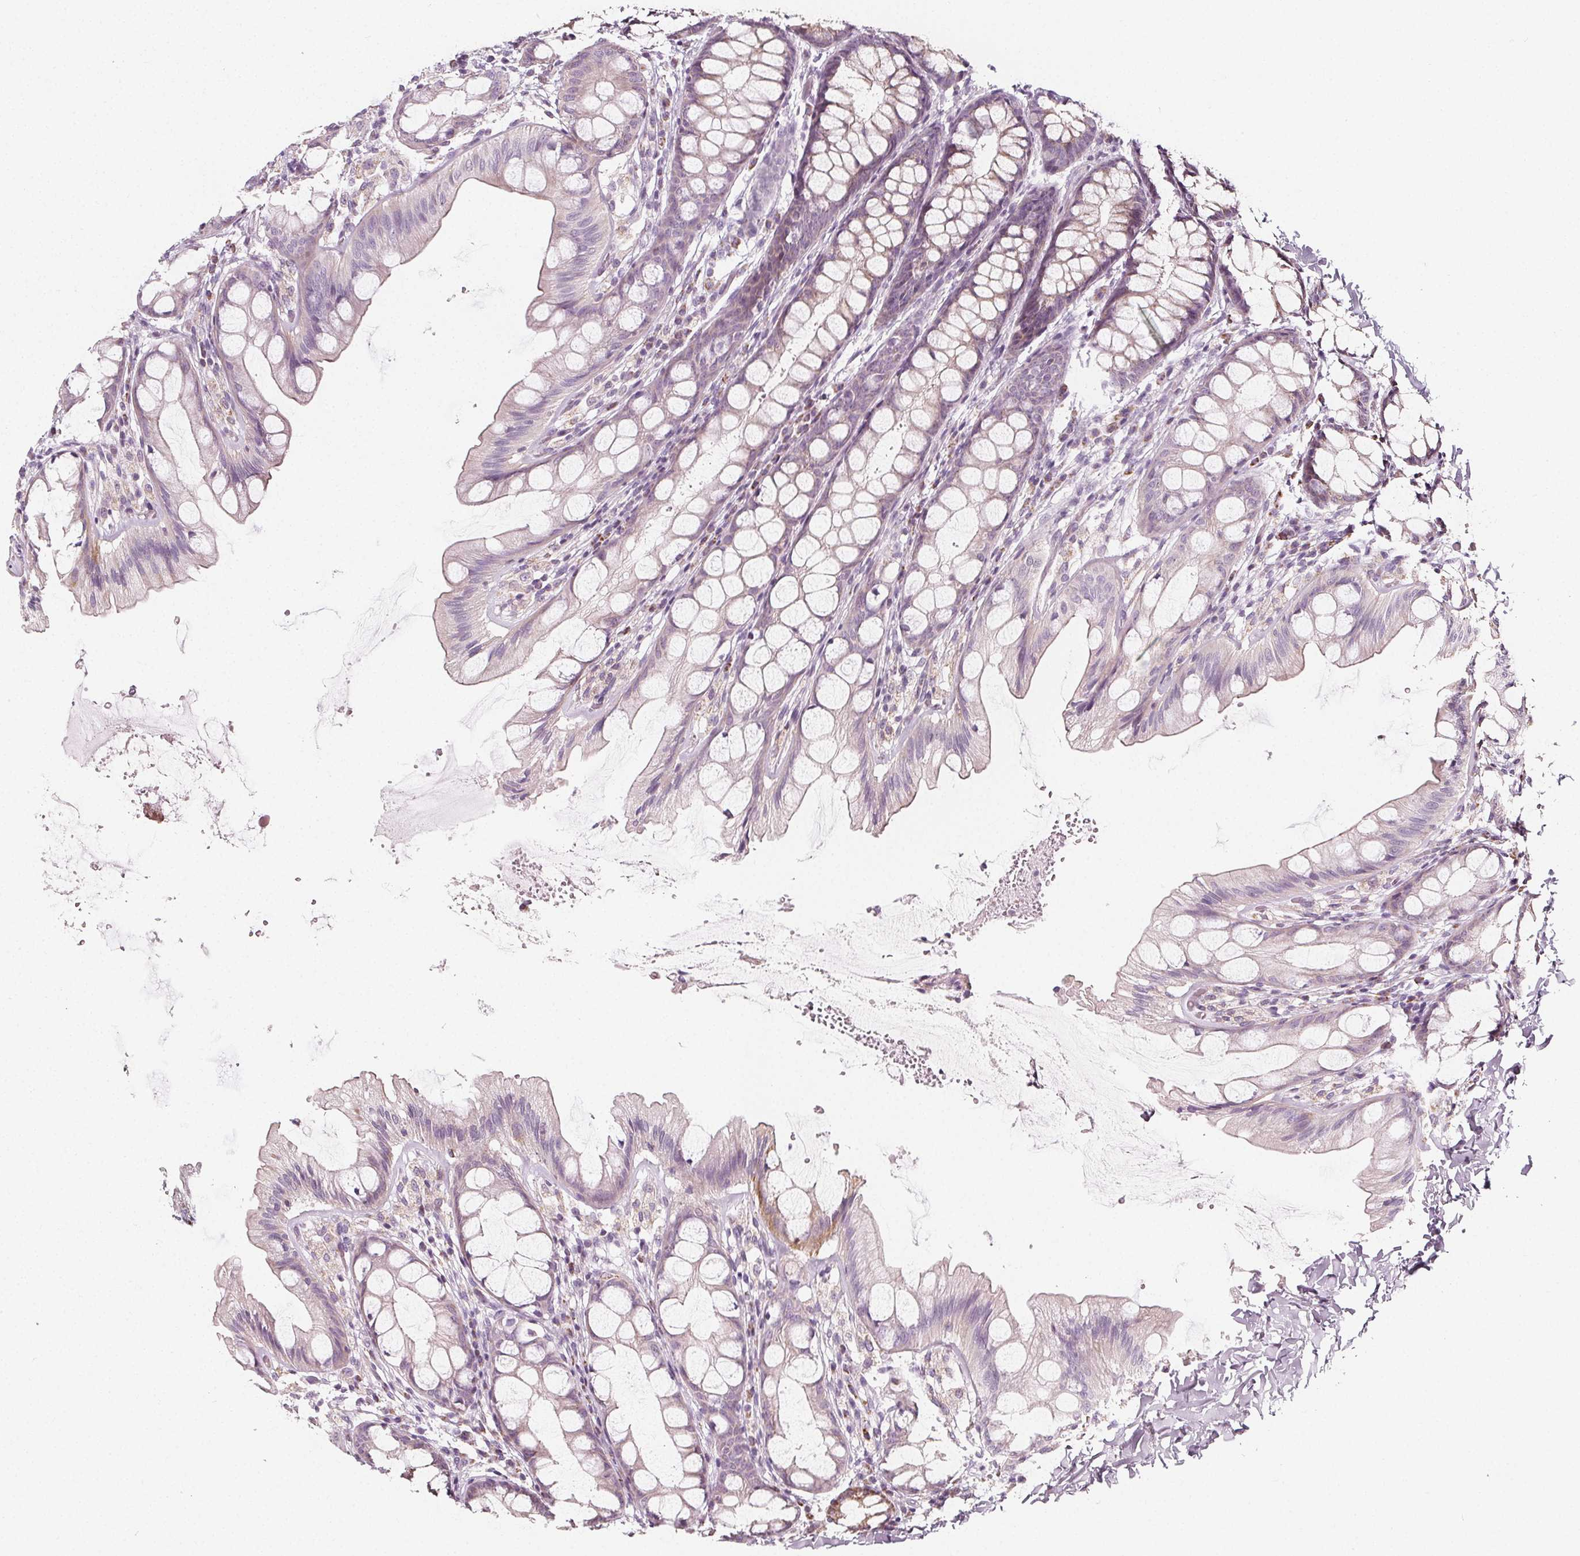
{"staining": {"intensity": "negative", "quantity": "none", "location": "none"}, "tissue": "colon", "cell_type": "Endothelial cells", "image_type": "normal", "snomed": [{"axis": "morphology", "description": "Normal tissue, NOS"}, {"axis": "topography", "description": "Colon"}], "caption": "The image reveals no significant staining in endothelial cells of colon. Nuclei are stained in blue.", "gene": "IL17C", "patient": {"sex": "male", "age": 47}}